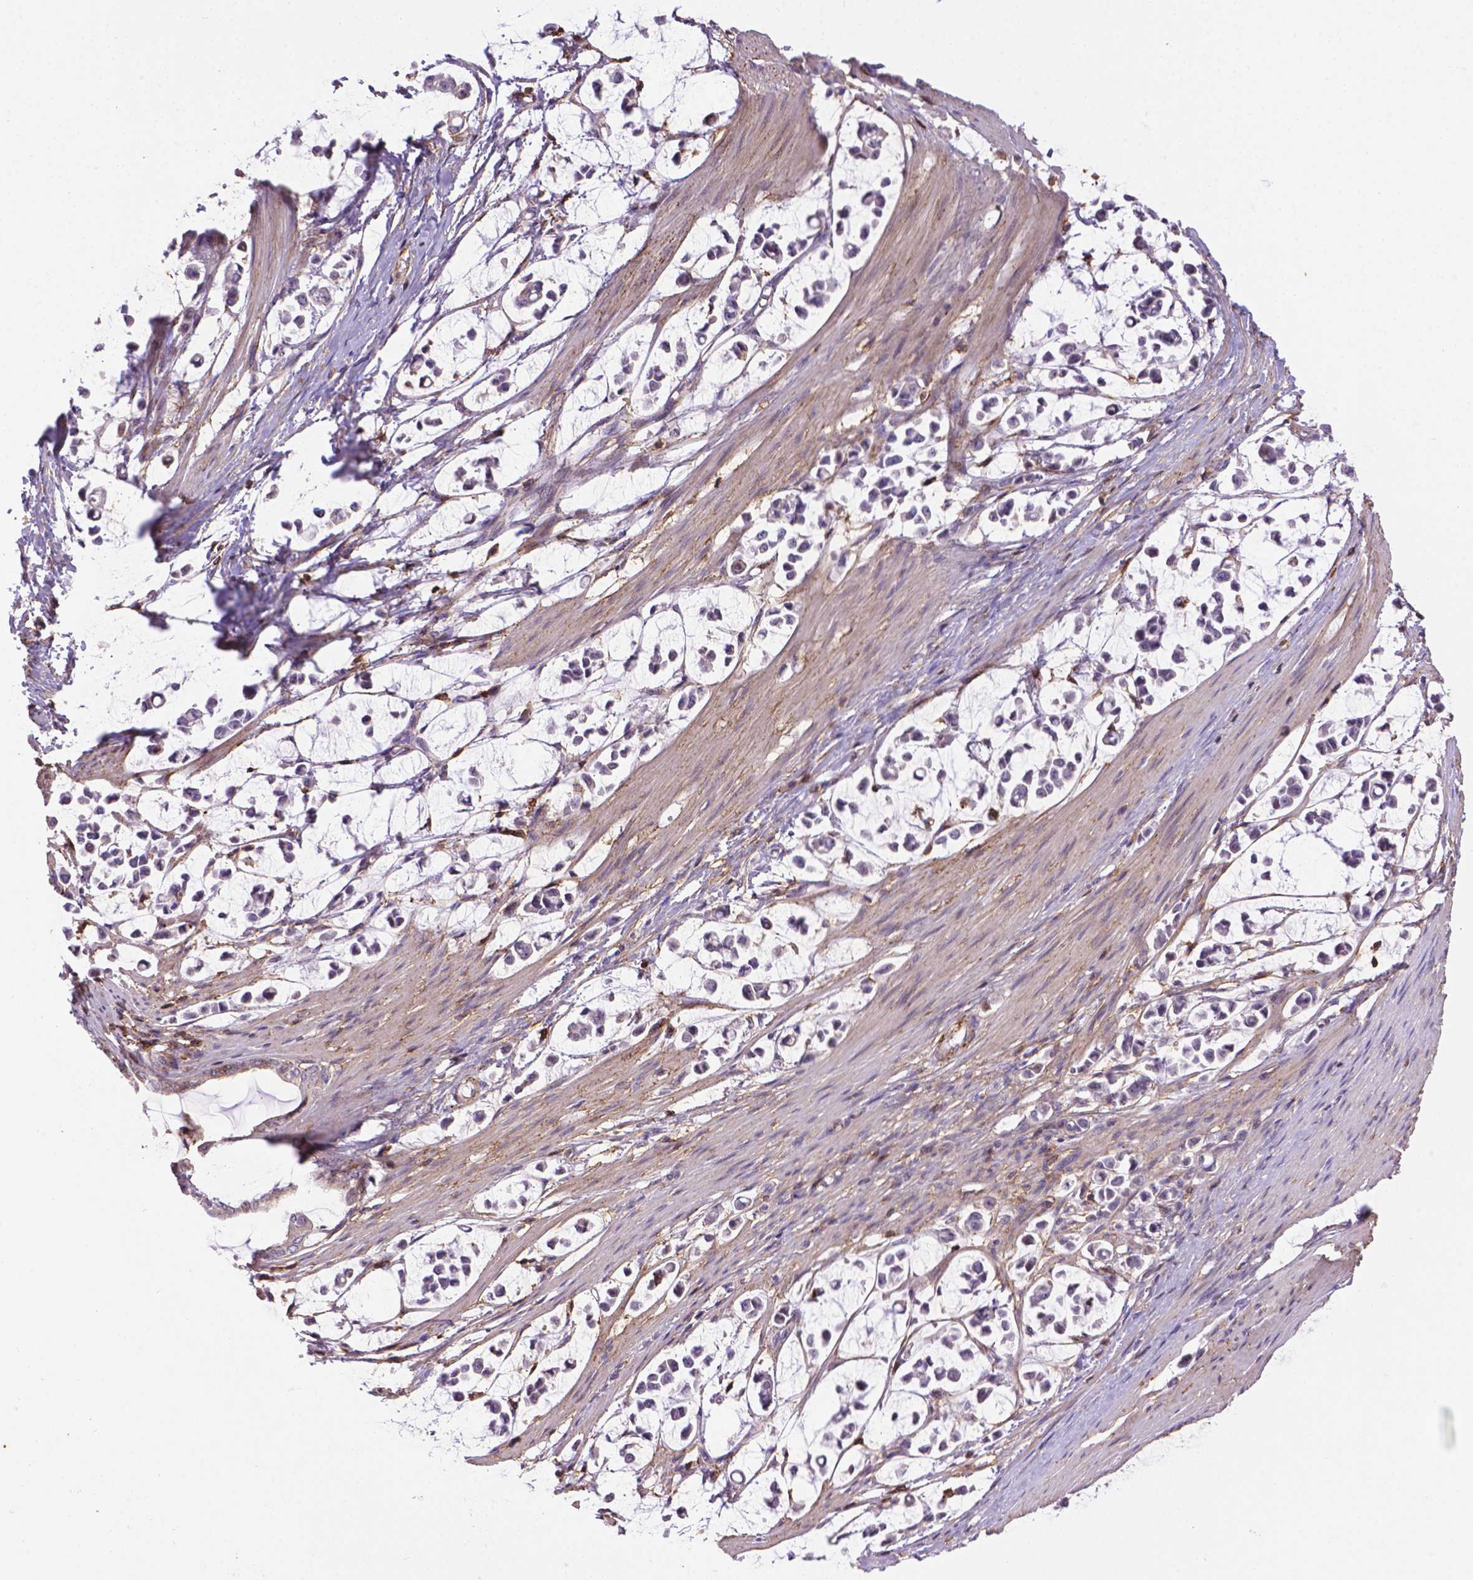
{"staining": {"intensity": "negative", "quantity": "none", "location": "none"}, "tissue": "stomach cancer", "cell_type": "Tumor cells", "image_type": "cancer", "snomed": [{"axis": "morphology", "description": "Adenocarcinoma, NOS"}, {"axis": "topography", "description": "Stomach"}], "caption": "Immunohistochemistry (IHC) of human stomach cancer shows no staining in tumor cells.", "gene": "ACAD10", "patient": {"sex": "male", "age": 82}}